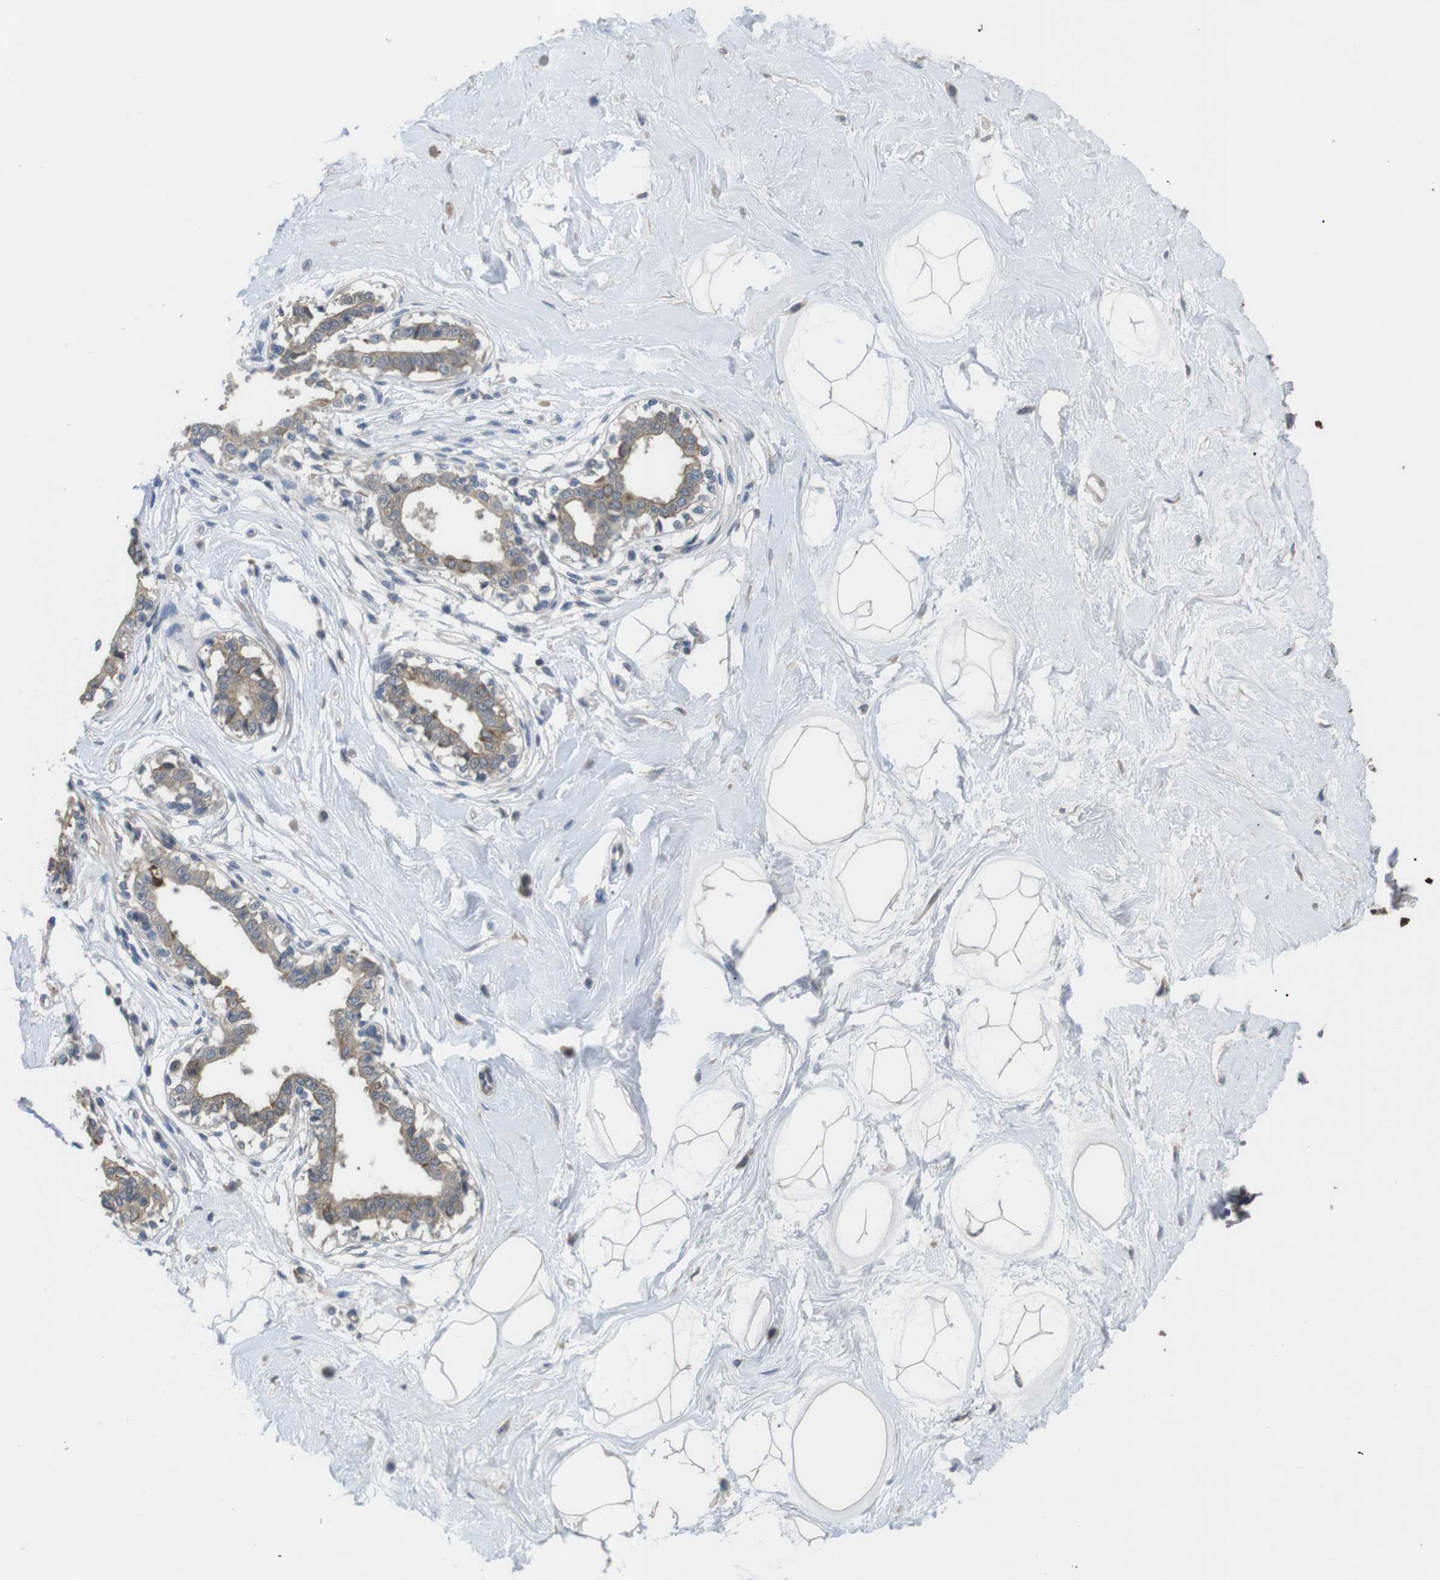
{"staining": {"intensity": "negative", "quantity": "none", "location": "none"}, "tissue": "breast", "cell_type": "Adipocytes", "image_type": "normal", "snomed": [{"axis": "morphology", "description": "Normal tissue, NOS"}, {"axis": "topography", "description": "Breast"}], "caption": "Photomicrograph shows no protein expression in adipocytes of benign breast.", "gene": "ADGRL3", "patient": {"sex": "female", "age": 45}}